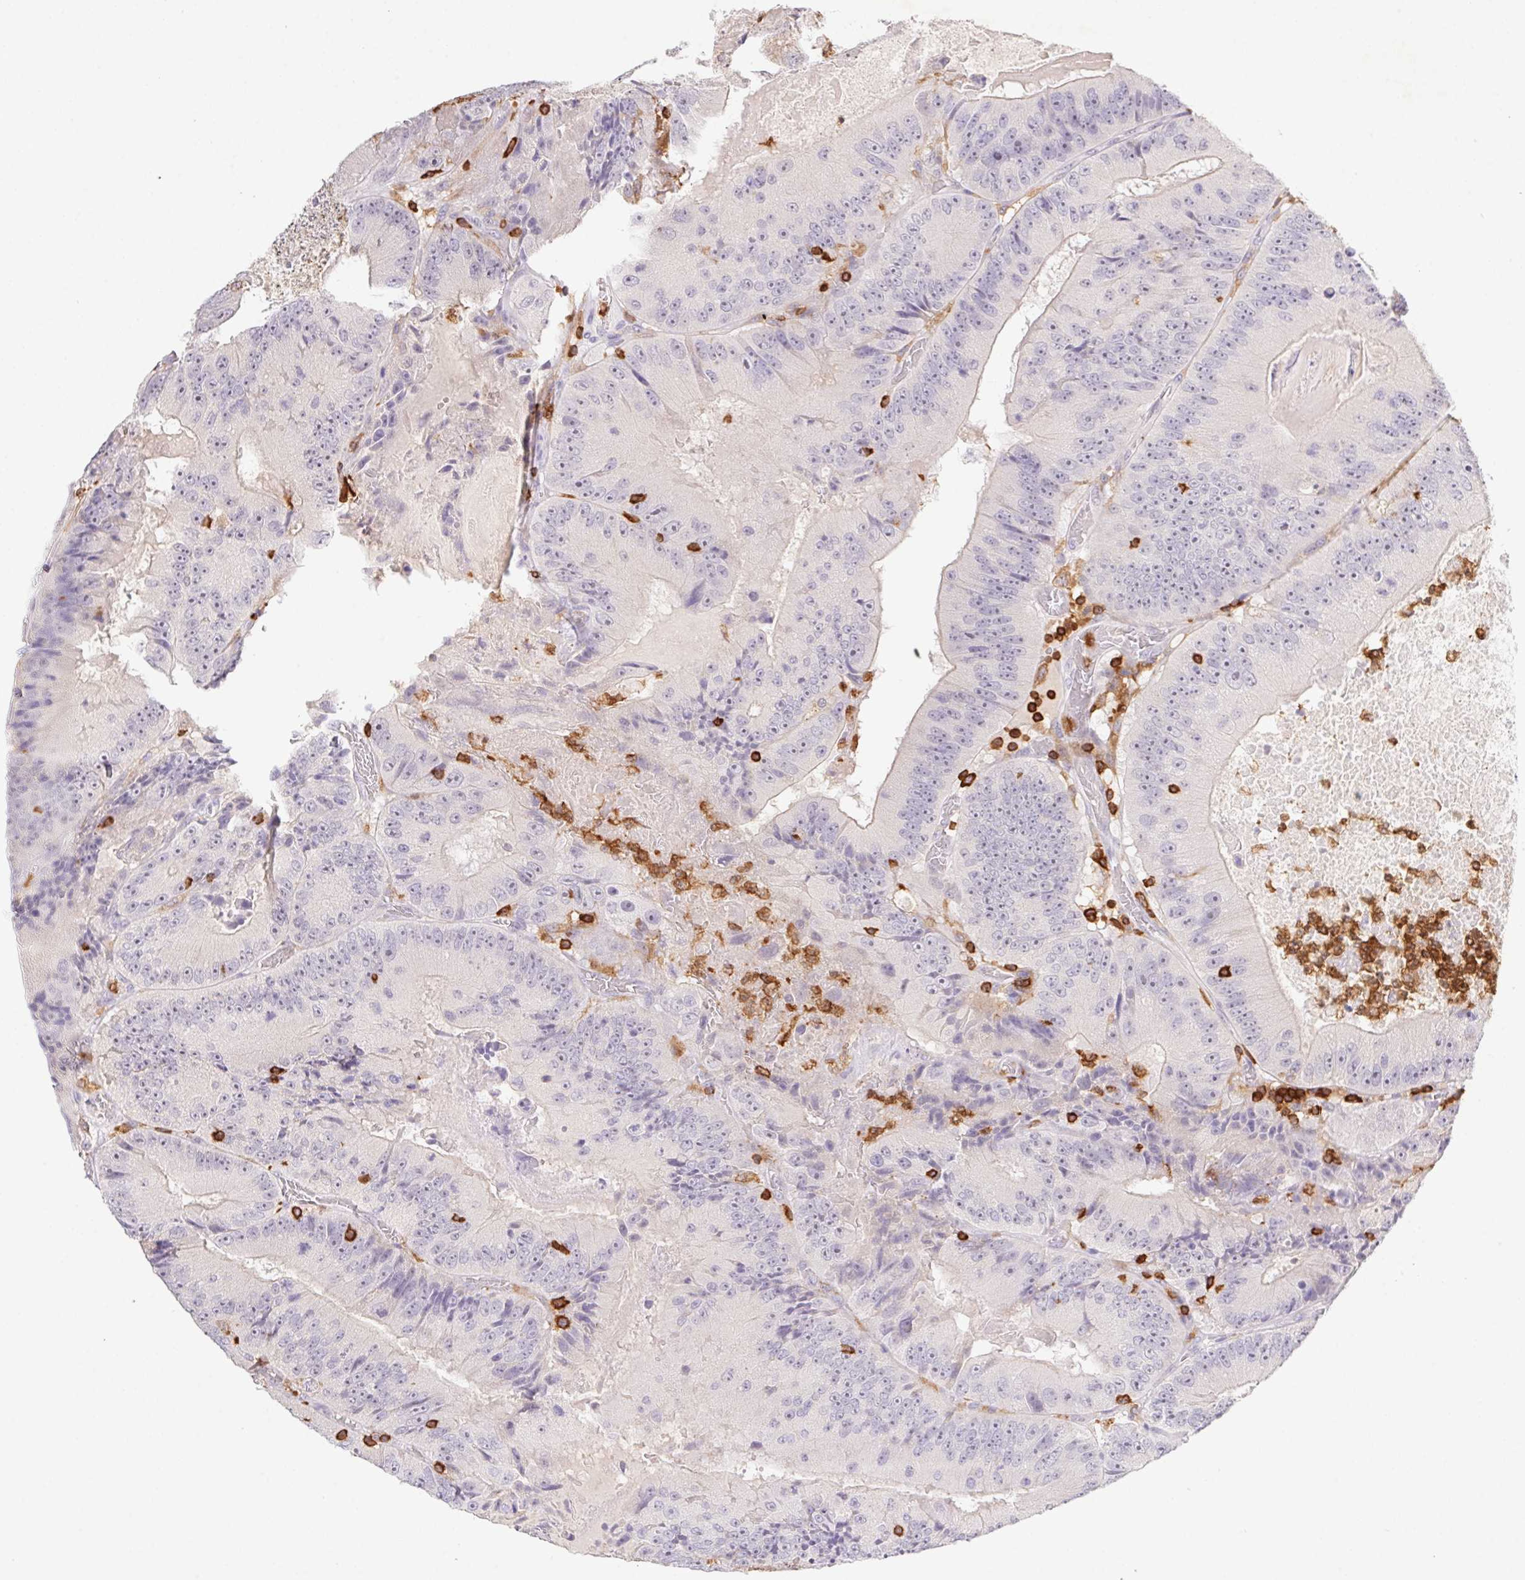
{"staining": {"intensity": "negative", "quantity": "none", "location": "none"}, "tissue": "colorectal cancer", "cell_type": "Tumor cells", "image_type": "cancer", "snomed": [{"axis": "morphology", "description": "Adenocarcinoma, NOS"}, {"axis": "topography", "description": "Colon"}], "caption": "The histopathology image shows no significant staining in tumor cells of adenocarcinoma (colorectal).", "gene": "APBB1IP", "patient": {"sex": "female", "age": 86}}